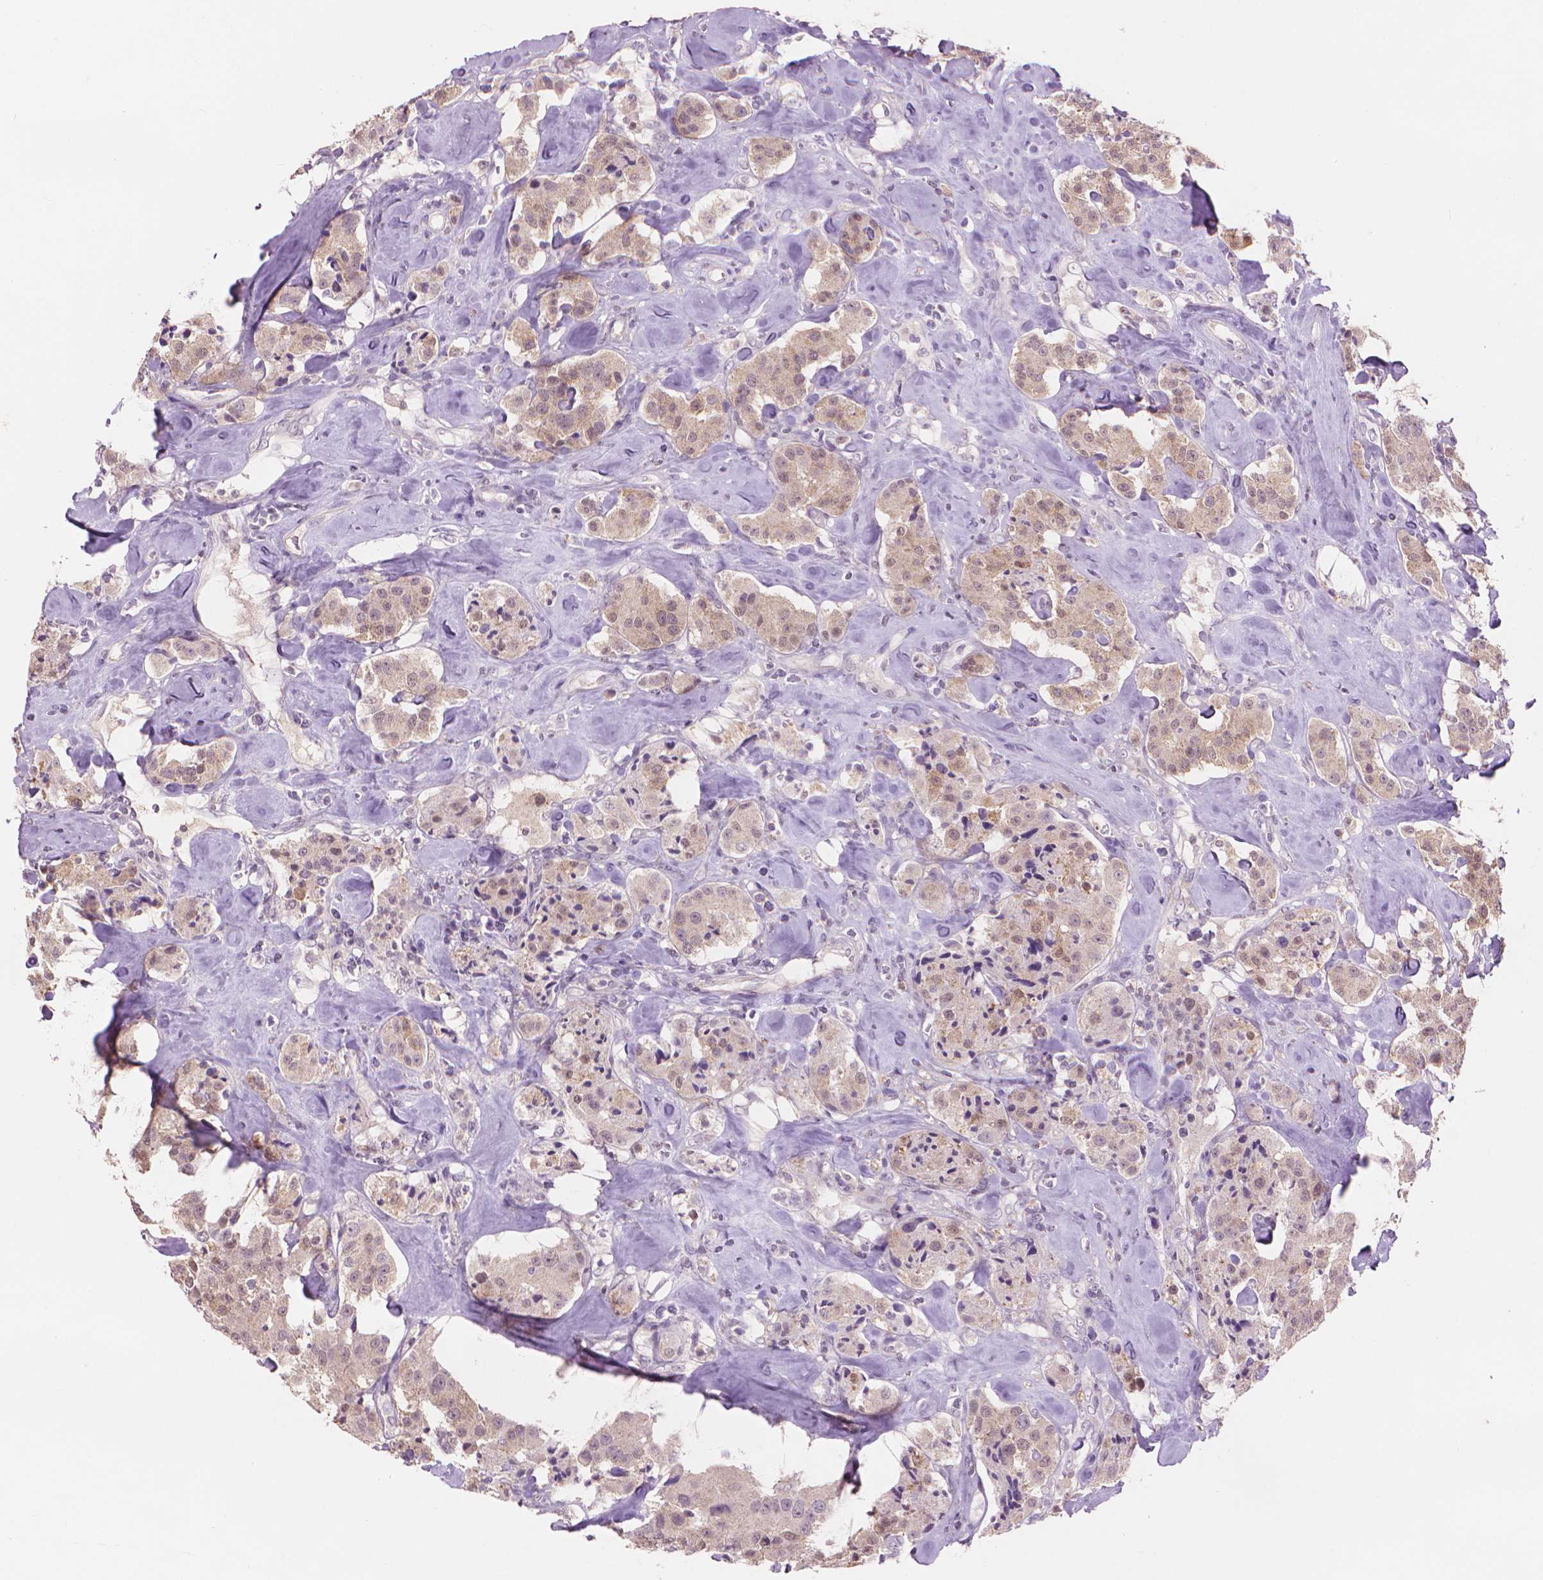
{"staining": {"intensity": "weak", "quantity": "25%-75%", "location": "cytoplasmic/membranous"}, "tissue": "carcinoid", "cell_type": "Tumor cells", "image_type": "cancer", "snomed": [{"axis": "morphology", "description": "Carcinoid, malignant, NOS"}, {"axis": "topography", "description": "Pancreas"}], "caption": "Malignant carcinoid stained for a protein demonstrates weak cytoplasmic/membranous positivity in tumor cells.", "gene": "ENO2", "patient": {"sex": "male", "age": 41}}